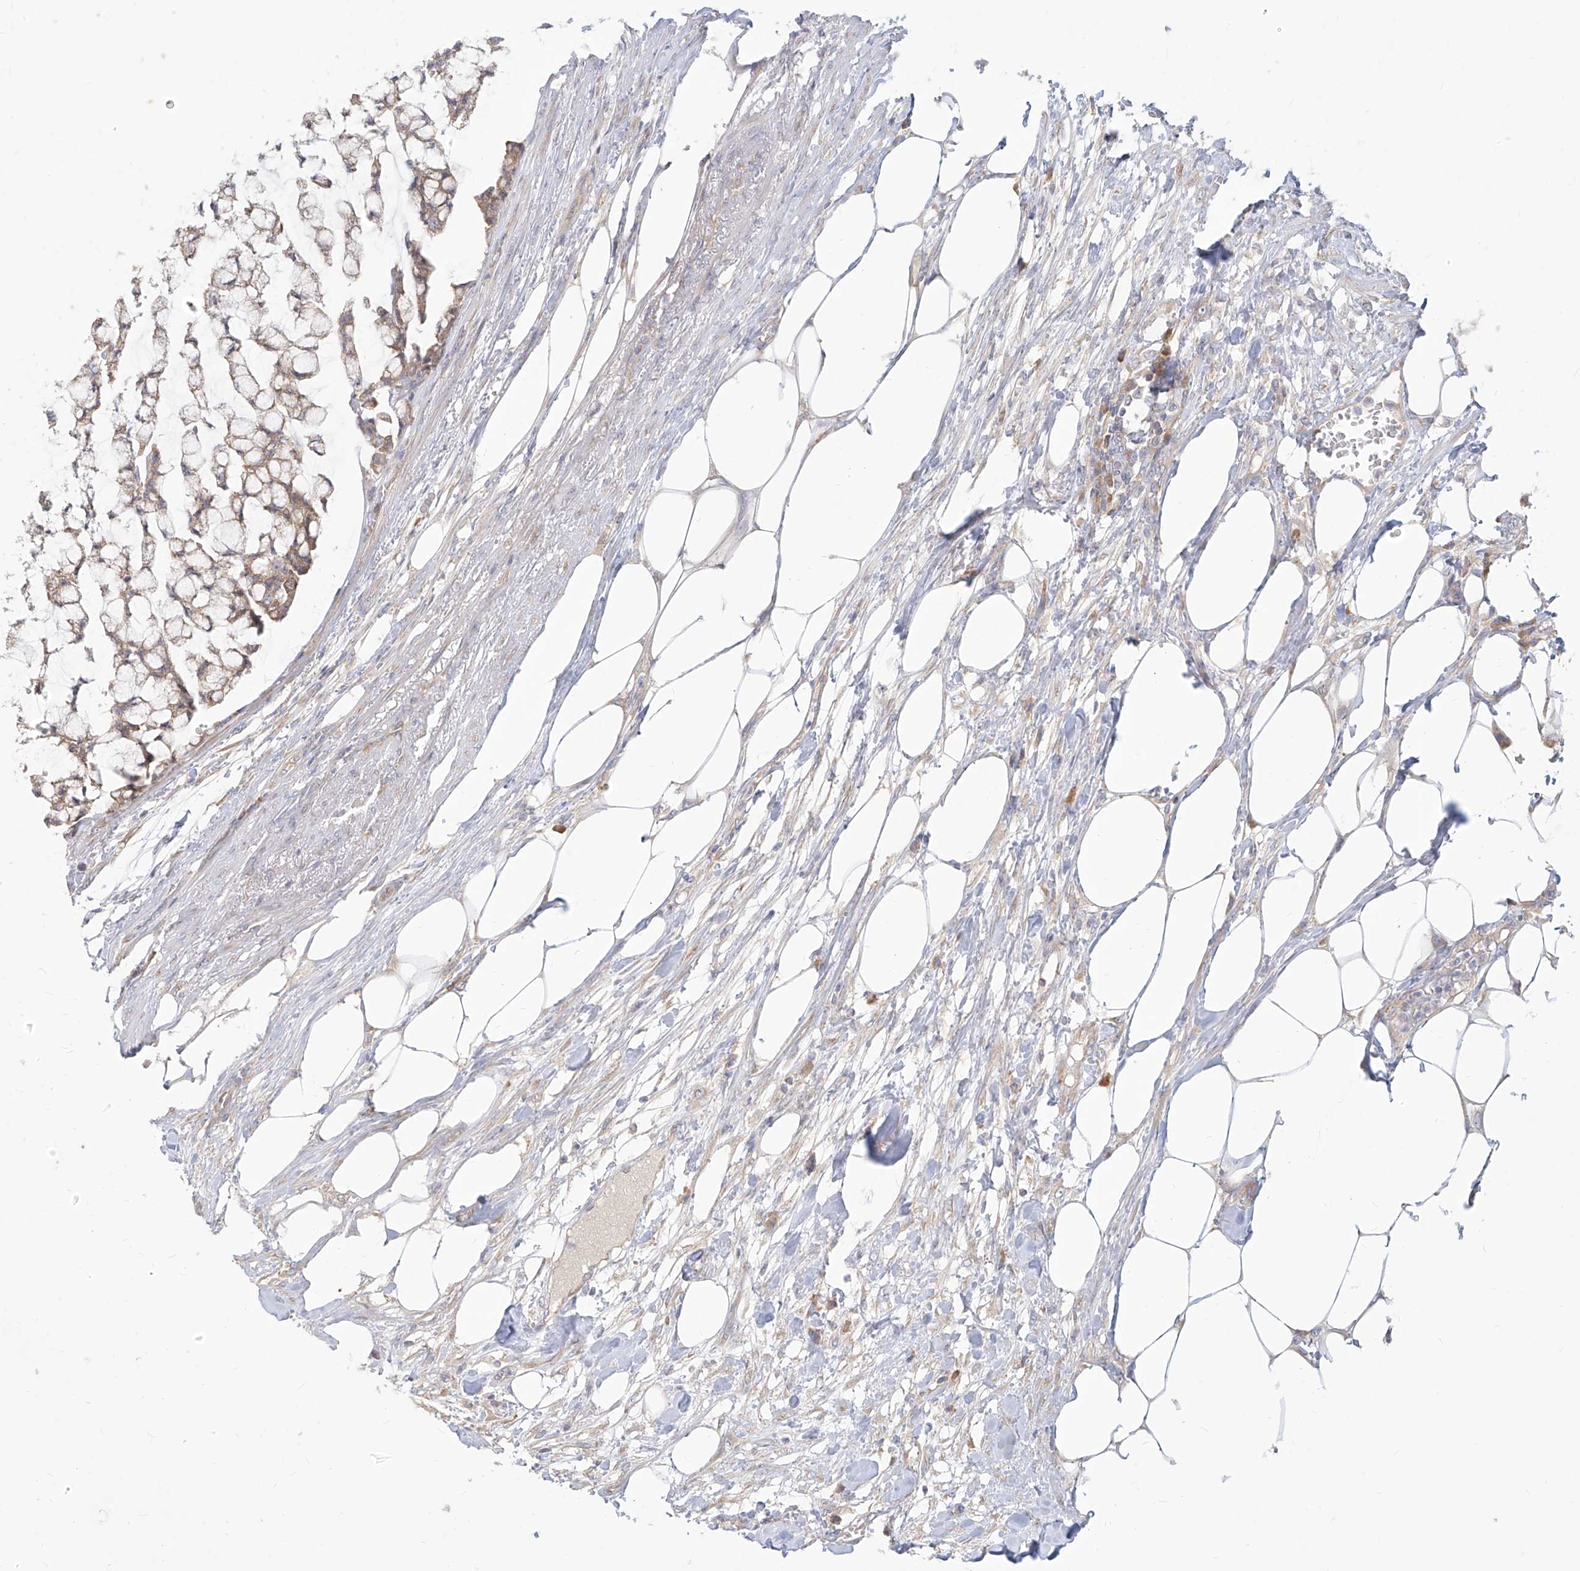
{"staining": {"intensity": "weak", "quantity": "25%-75%", "location": "cytoplasmic/membranous"}, "tissue": "colorectal cancer", "cell_type": "Tumor cells", "image_type": "cancer", "snomed": [{"axis": "morphology", "description": "Adenocarcinoma, NOS"}, {"axis": "topography", "description": "Colon"}], "caption": "About 25%-75% of tumor cells in adenocarcinoma (colorectal) demonstrate weak cytoplasmic/membranous protein expression as visualized by brown immunohistochemical staining.", "gene": "FAM83B", "patient": {"sex": "female", "age": 84}}